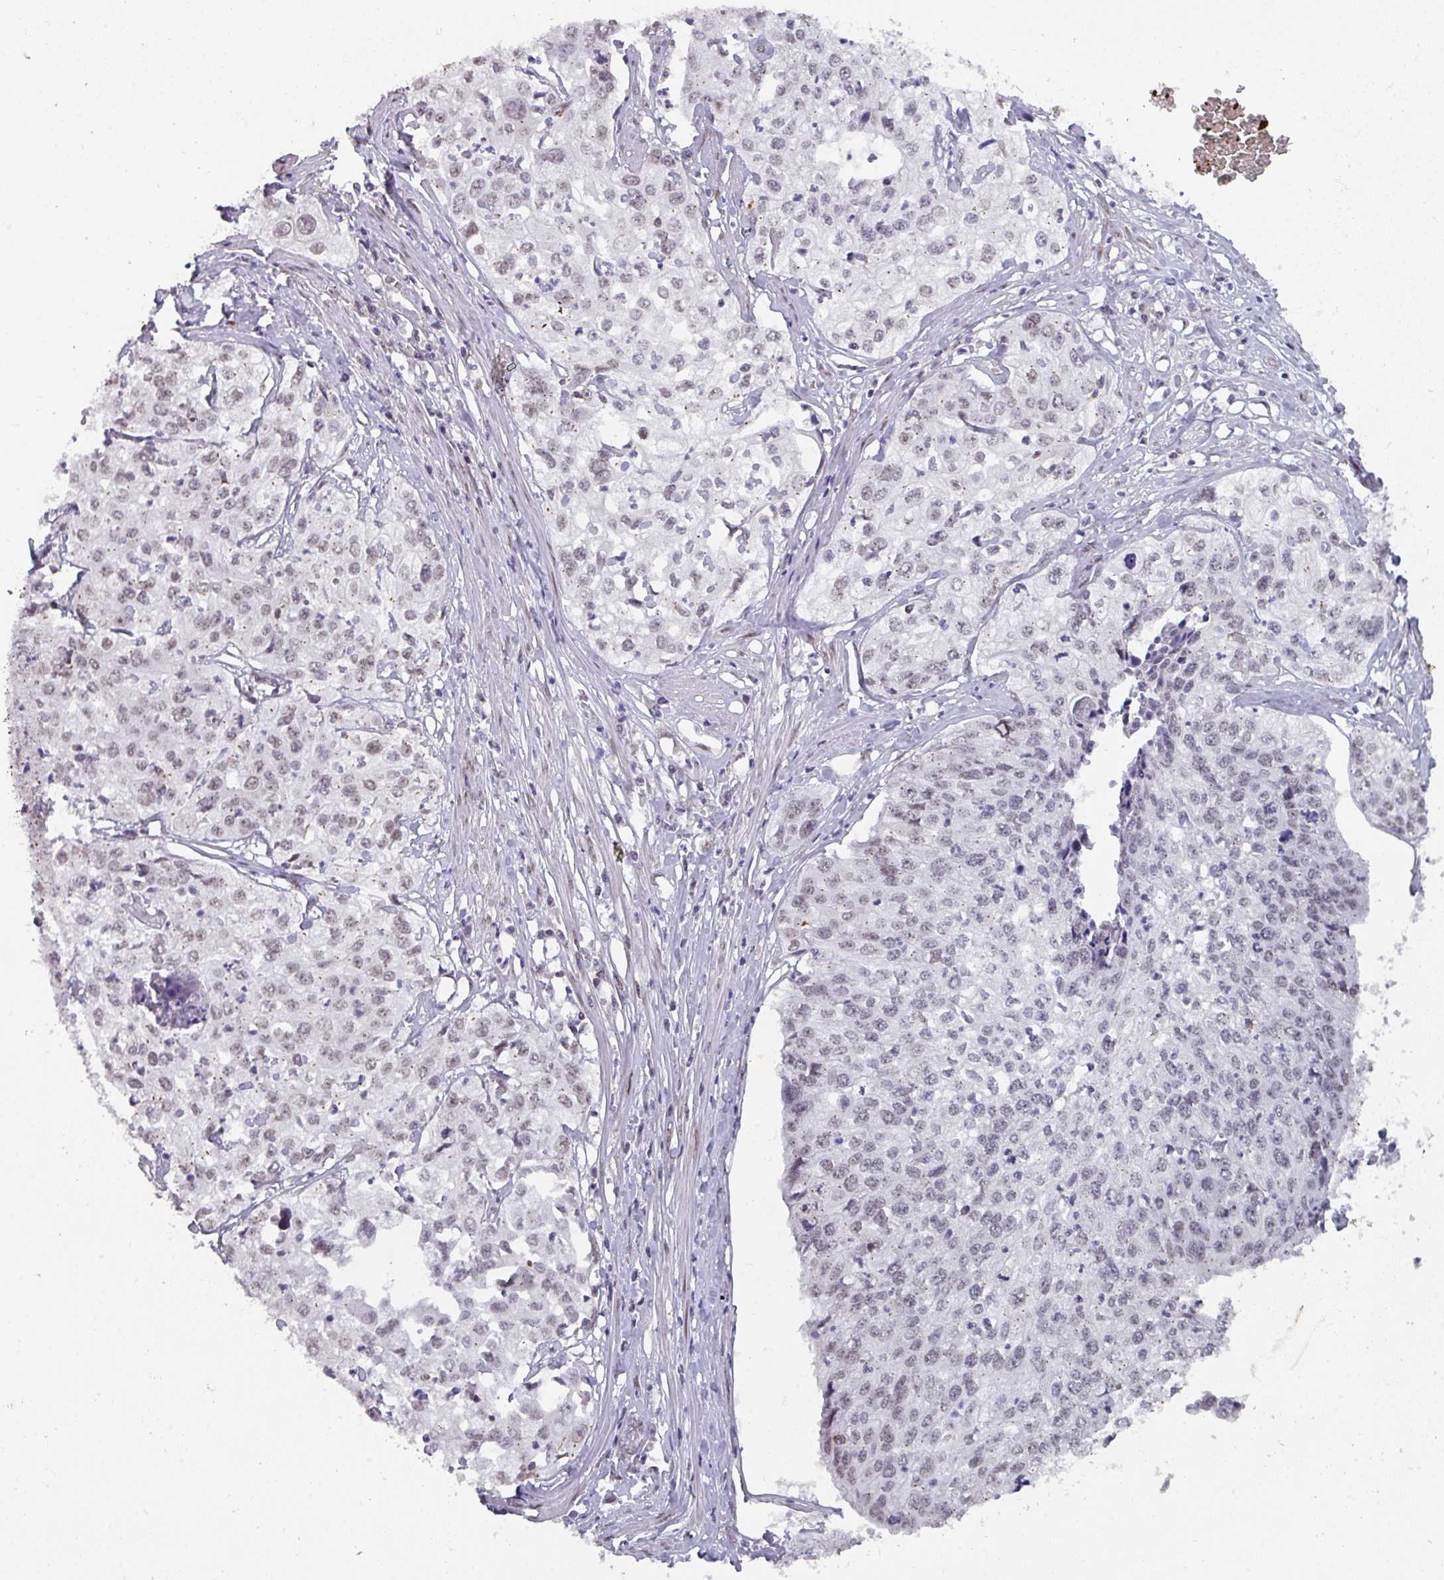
{"staining": {"intensity": "weak", "quantity": ">75%", "location": "nuclear"}, "tissue": "cervical cancer", "cell_type": "Tumor cells", "image_type": "cancer", "snomed": [{"axis": "morphology", "description": "Squamous cell carcinoma, NOS"}, {"axis": "topography", "description": "Cervix"}], "caption": "The image demonstrates immunohistochemical staining of cervical cancer (squamous cell carcinoma). There is weak nuclear positivity is seen in approximately >75% of tumor cells.", "gene": "RASAL3", "patient": {"sex": "female", "age": 31}}